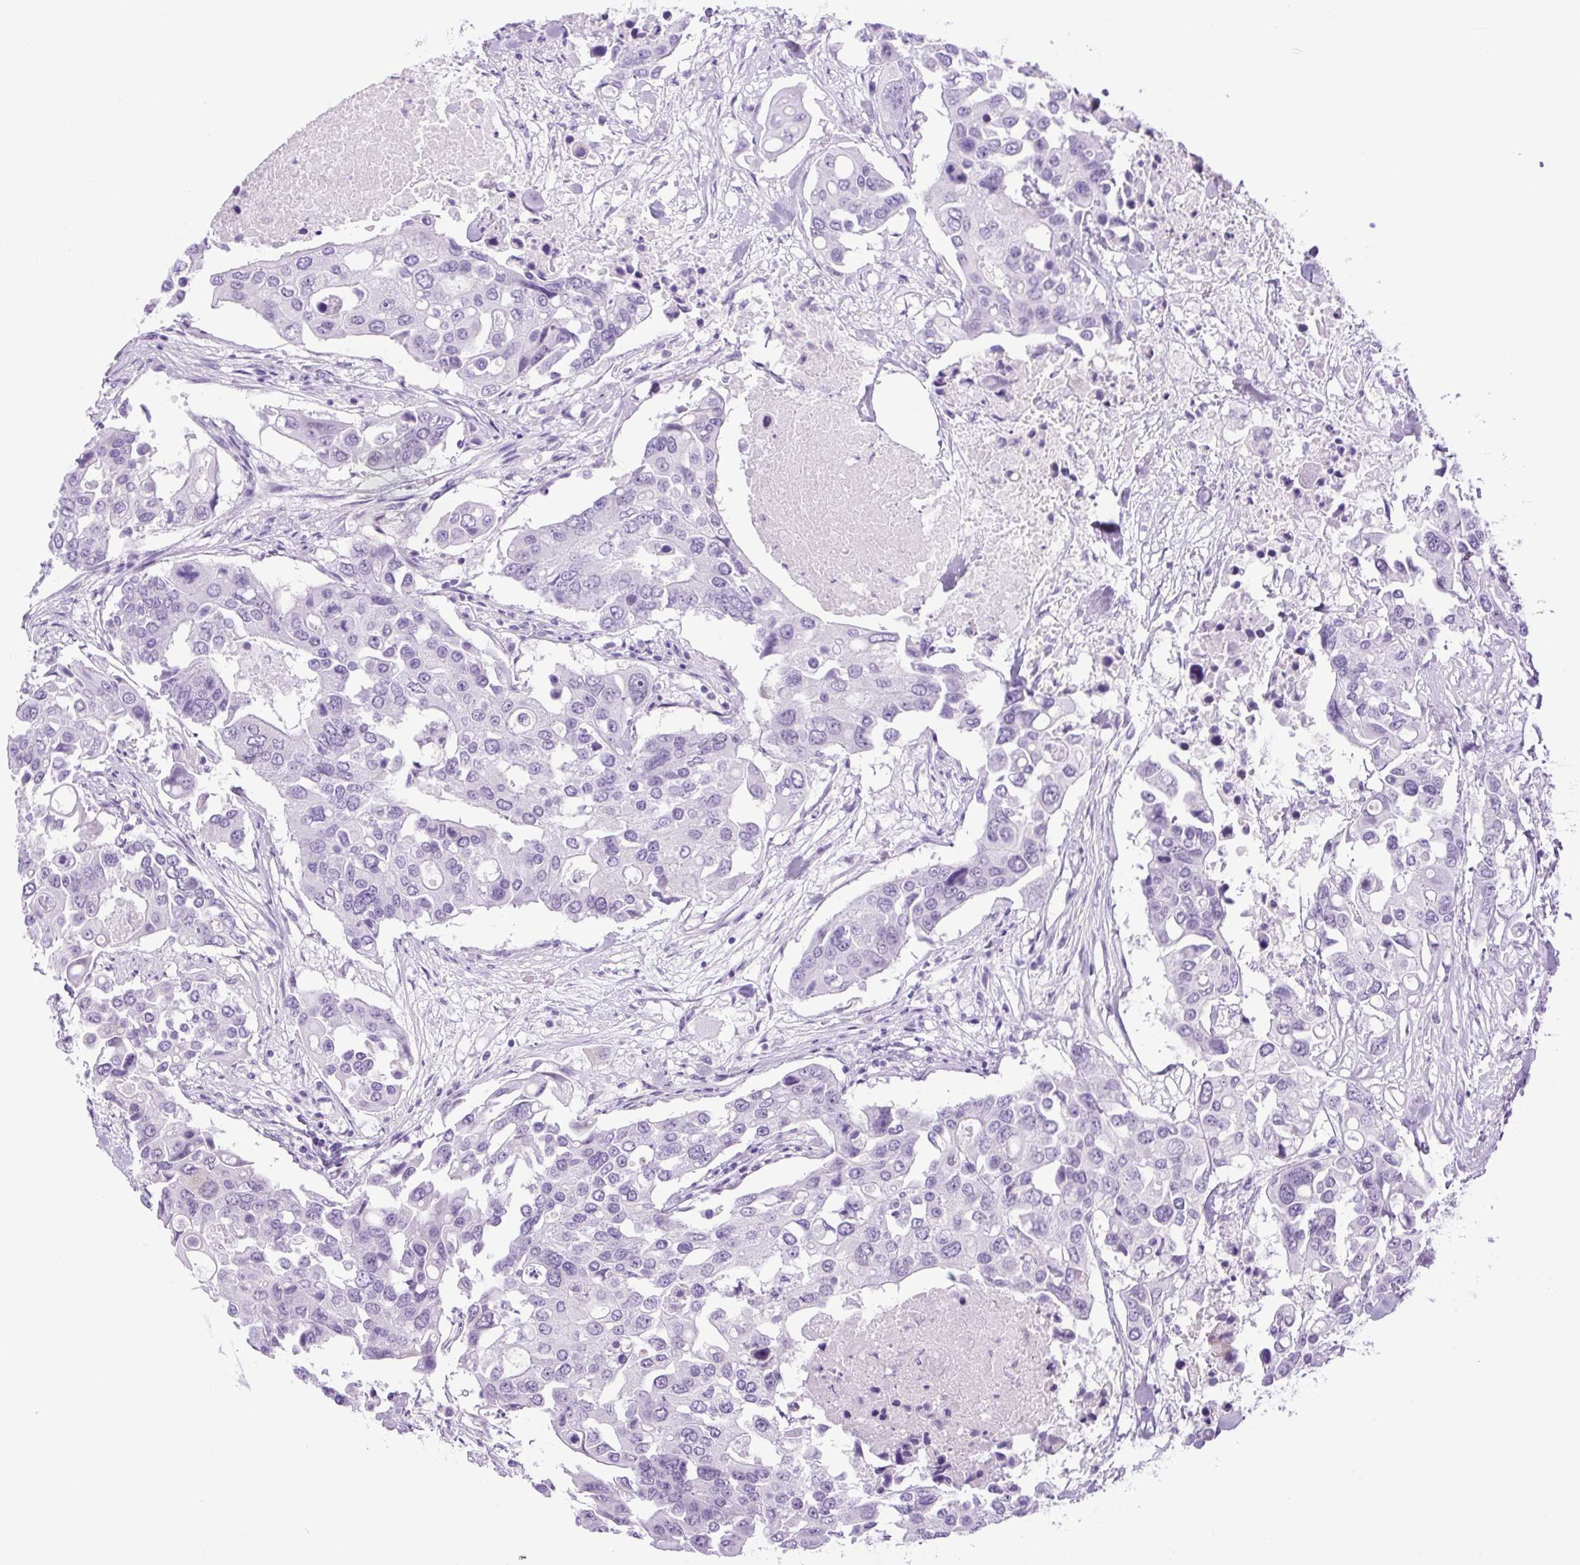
{"staining": {"intensity": "negative", "quantity": "none", "location": "none"}, "tissue": "colorectal cancer", "cell_type": "Tumor cells", "image_type": "cancer", "snomed": [{"axis": "morphology", "description": "Adenocarcinoma, NOS"}, {"axis": "topography", "description": "Colon"}], "caption": "High power microscopy photomicrograph of an immunohistochemistry (IHC) photomicrograph of colorectal cancer (adenocarcinoma), revealing no significant staining in tumor cells.", "gene": "KPNA1", "patient": {"sex": "male", "age": 77}}